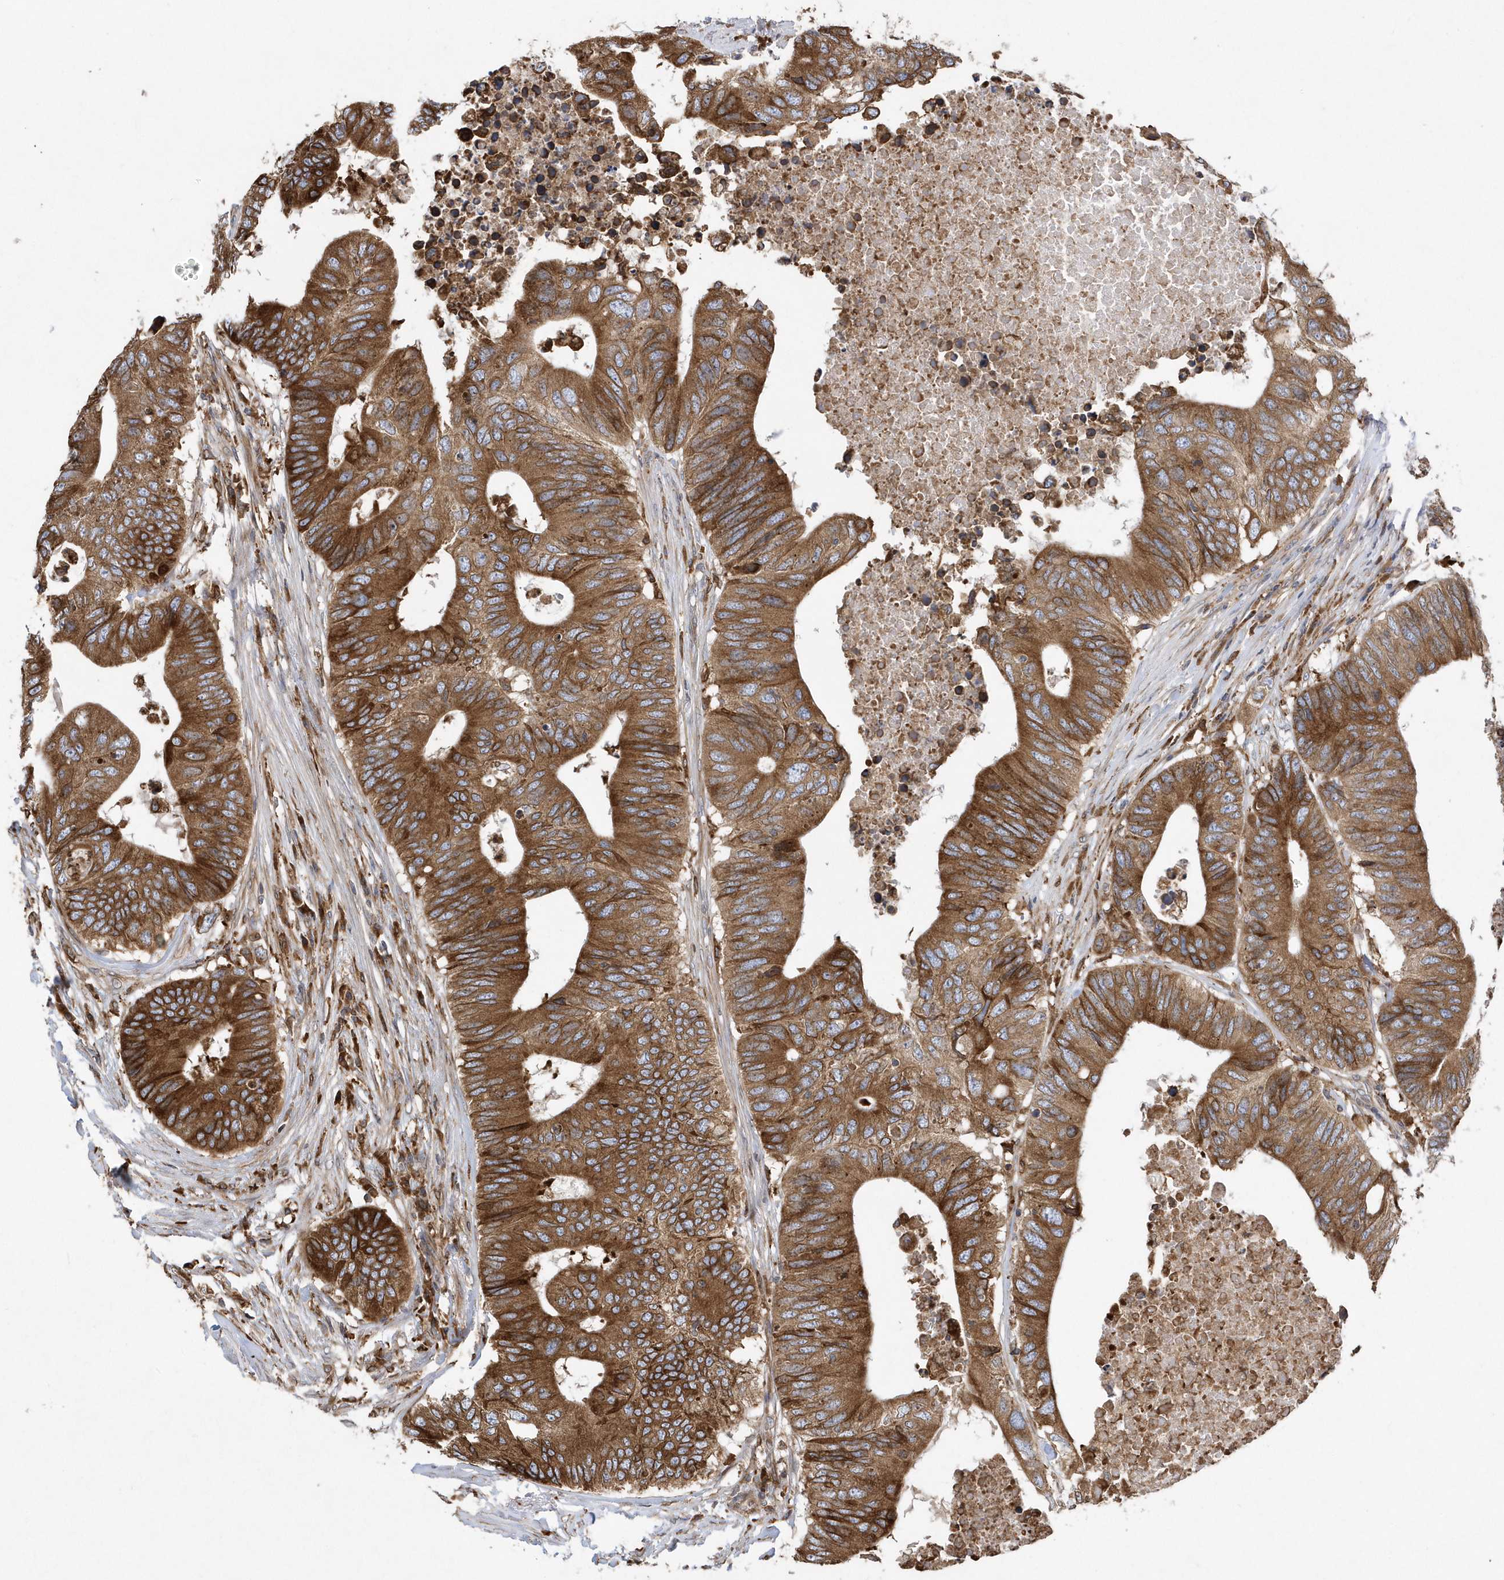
{"staining": {"intensity": "strong", "quantity": ">75%", "location": "cytoplasmic/membranous"}, "tissue": "colorectal cancer", "cell_type": "Tumor cells", "image_type": "cancer", "snomed": [{"axis": "morphology", "description": "Adenocarcinoma, NOS"}, {"axis": "topography", "description": "Colon"}], "caption": "Adenocarcinoma (colorectal) stained with a protein marker displays strong staining in tumor cells.", "gene": "VAMP7", "patient": {"sex": "male", "age": 71}}